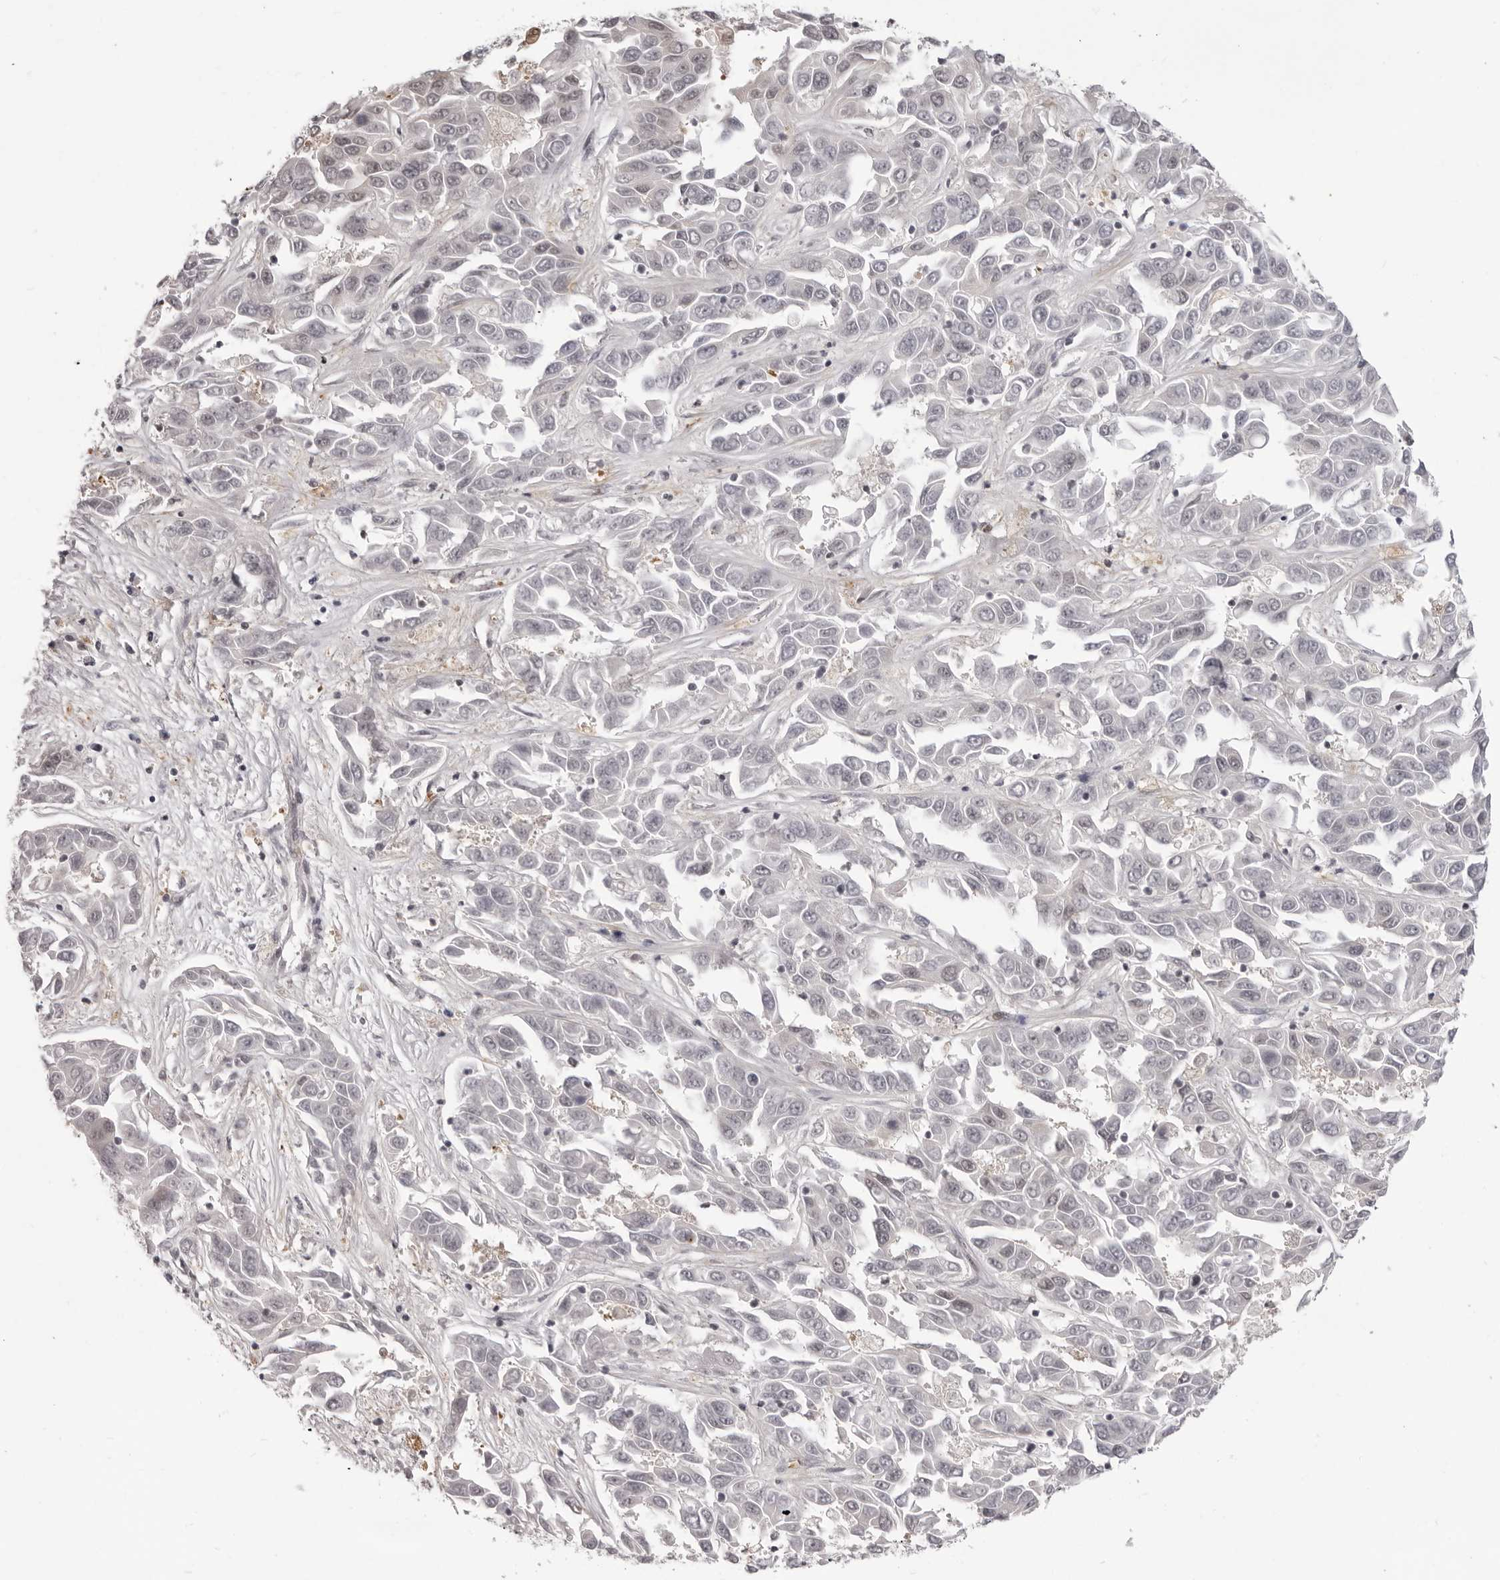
{"staining": {"intensity": "negative", "quantity": "none", "location": "none"}, "tissue": "liver cancer", "cell_type": "Tumor cells", "image_type": "cancer", "snomed": [{"axis": "morphology", "description": "Cholangiocarcinoma"}, {"axis": "topography", "description": "Liver"}], "caption": "Tumor cells are negative for brown protein staining in liver cancer (cholangiocarcinoma).", "gene": "SRGAP2", "patient": {"sex": "female", "age": 52}}